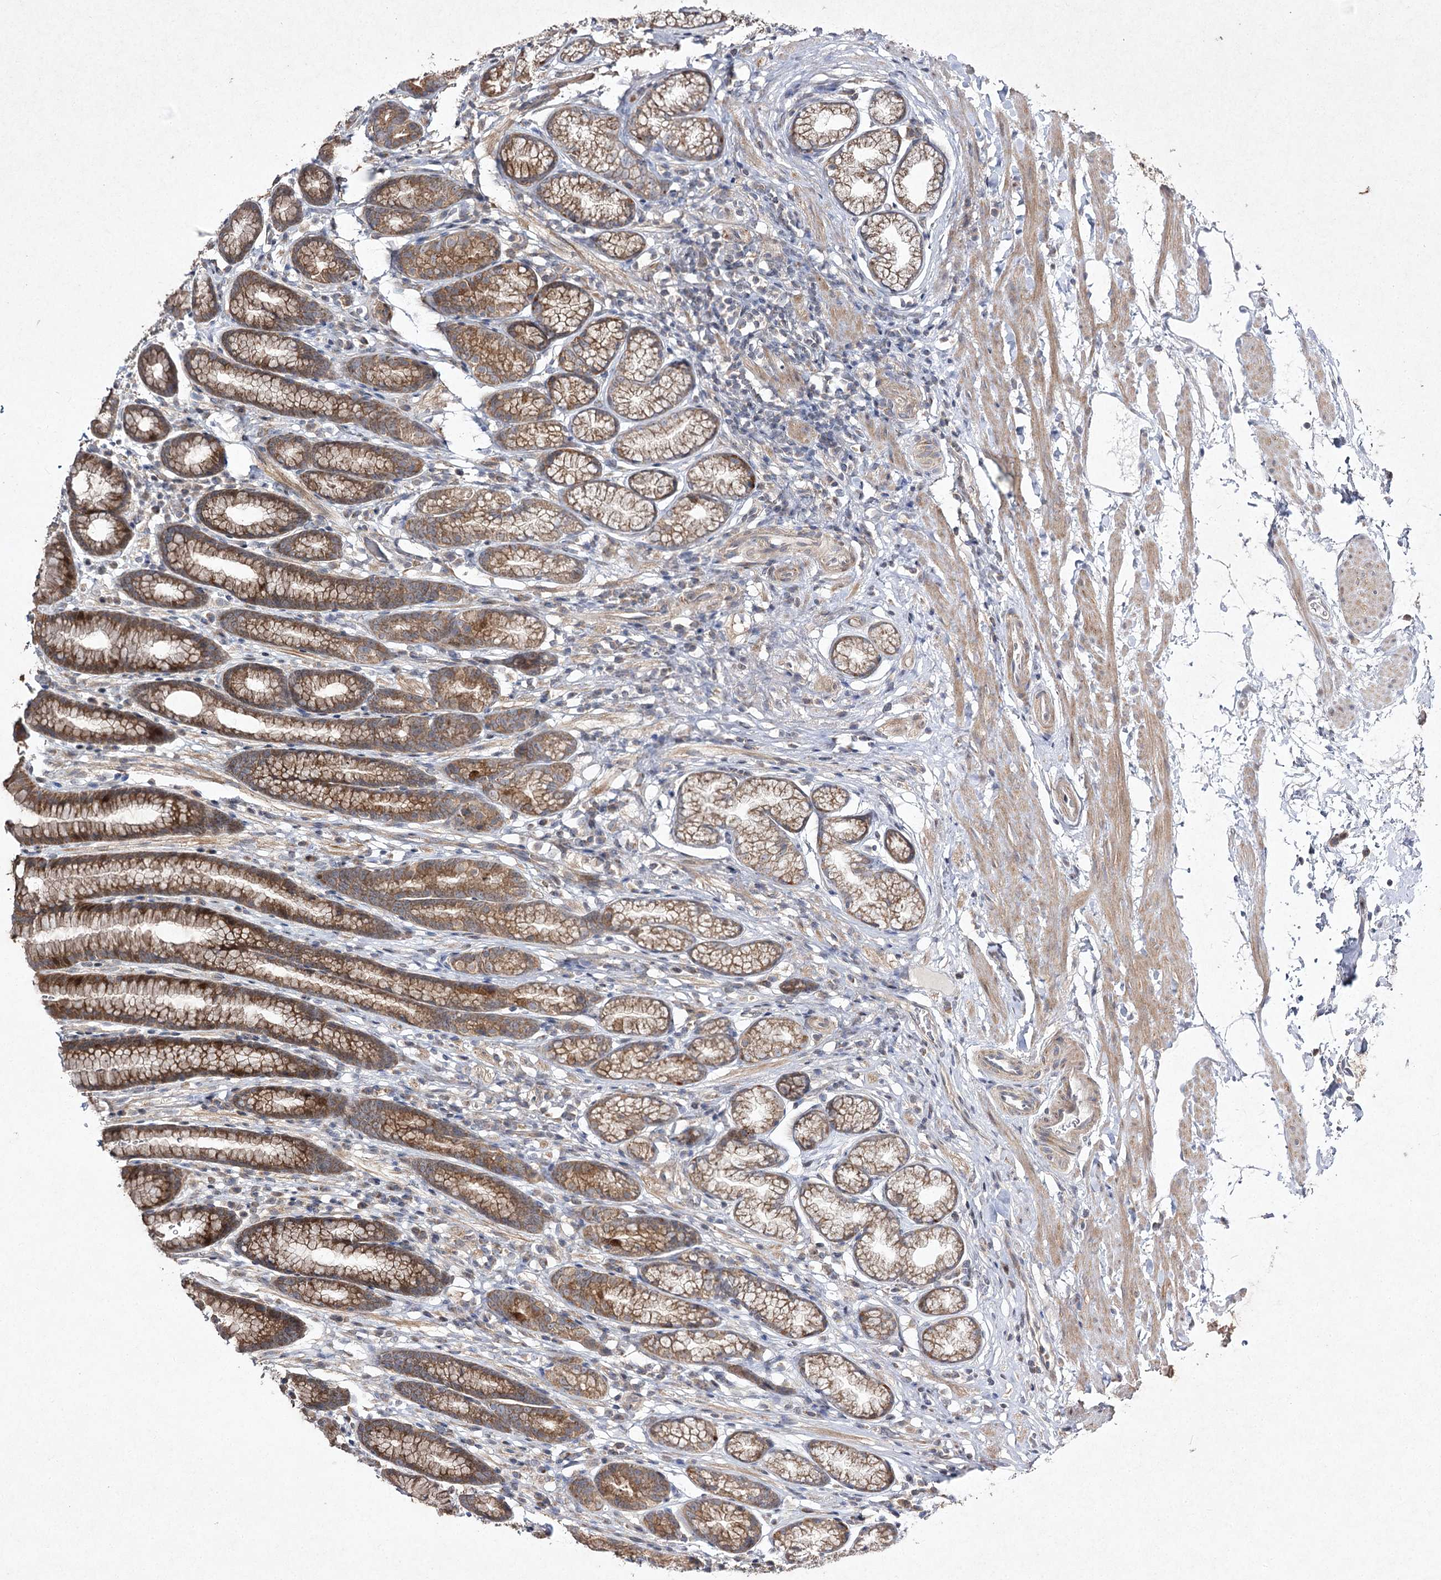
{"staining": {"intensity": "moderate", "quantity": ">75%", "location": "cytoplasmic/membranous"}, "tissue": "stomach", "cell_type": "Glandular cells", "image_type": "normal", "snomed": [{"axis": "morphology", "description": "Normal tissue, NOS"}, {"axis": "topography", "description": "Stomach"}], "caption": "Protein expression analysis of benign stomach shows moderate cytoplasmic/membranous positivity in about >75% of glandular cells. The staining was performed using DAB to visualize the protein expression in brown, while the nuclei were stained in blue with hematoxylin (Magnification: 20x).", "gene": "FANCL", "patient": {"sex": "male", "age": 42}}